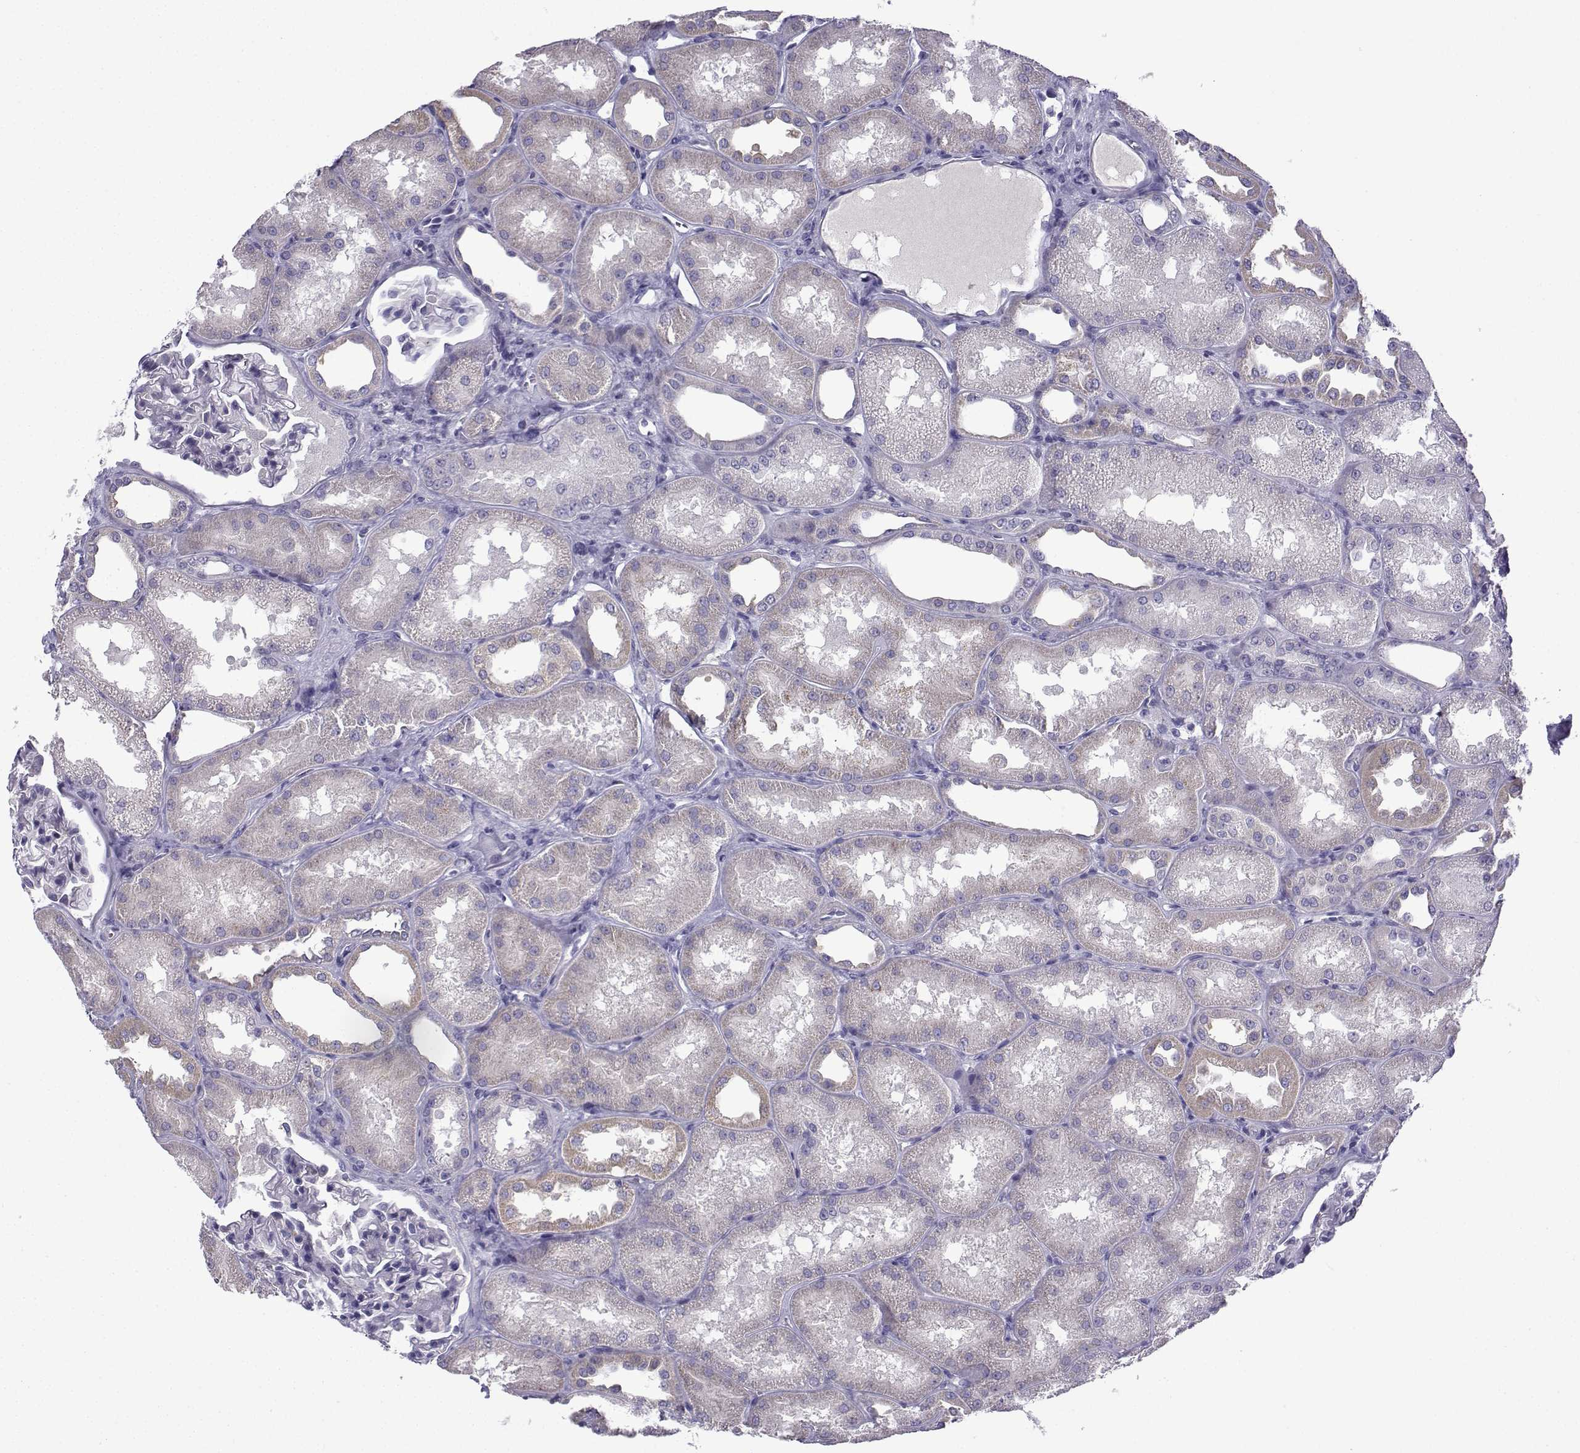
{"staining": {"intensity": "negative", "quantity": "none", "location": "none"}, "tissue": "kidney", "cell_type": "Cells in glomeruli", "image_type": "normal", "snomed": [{"axis": "morphology", "description": "Normal tissue, NOS"}, {"axis": "topography", "description": "Kidney"}], "caption": "This is an immunohistochemistry (IHC) micrograph of benign kidney. There is no staining in cells in glomeruli.", "gene": "SPACA7", "patient": {"sex": "male", "age": 61}}